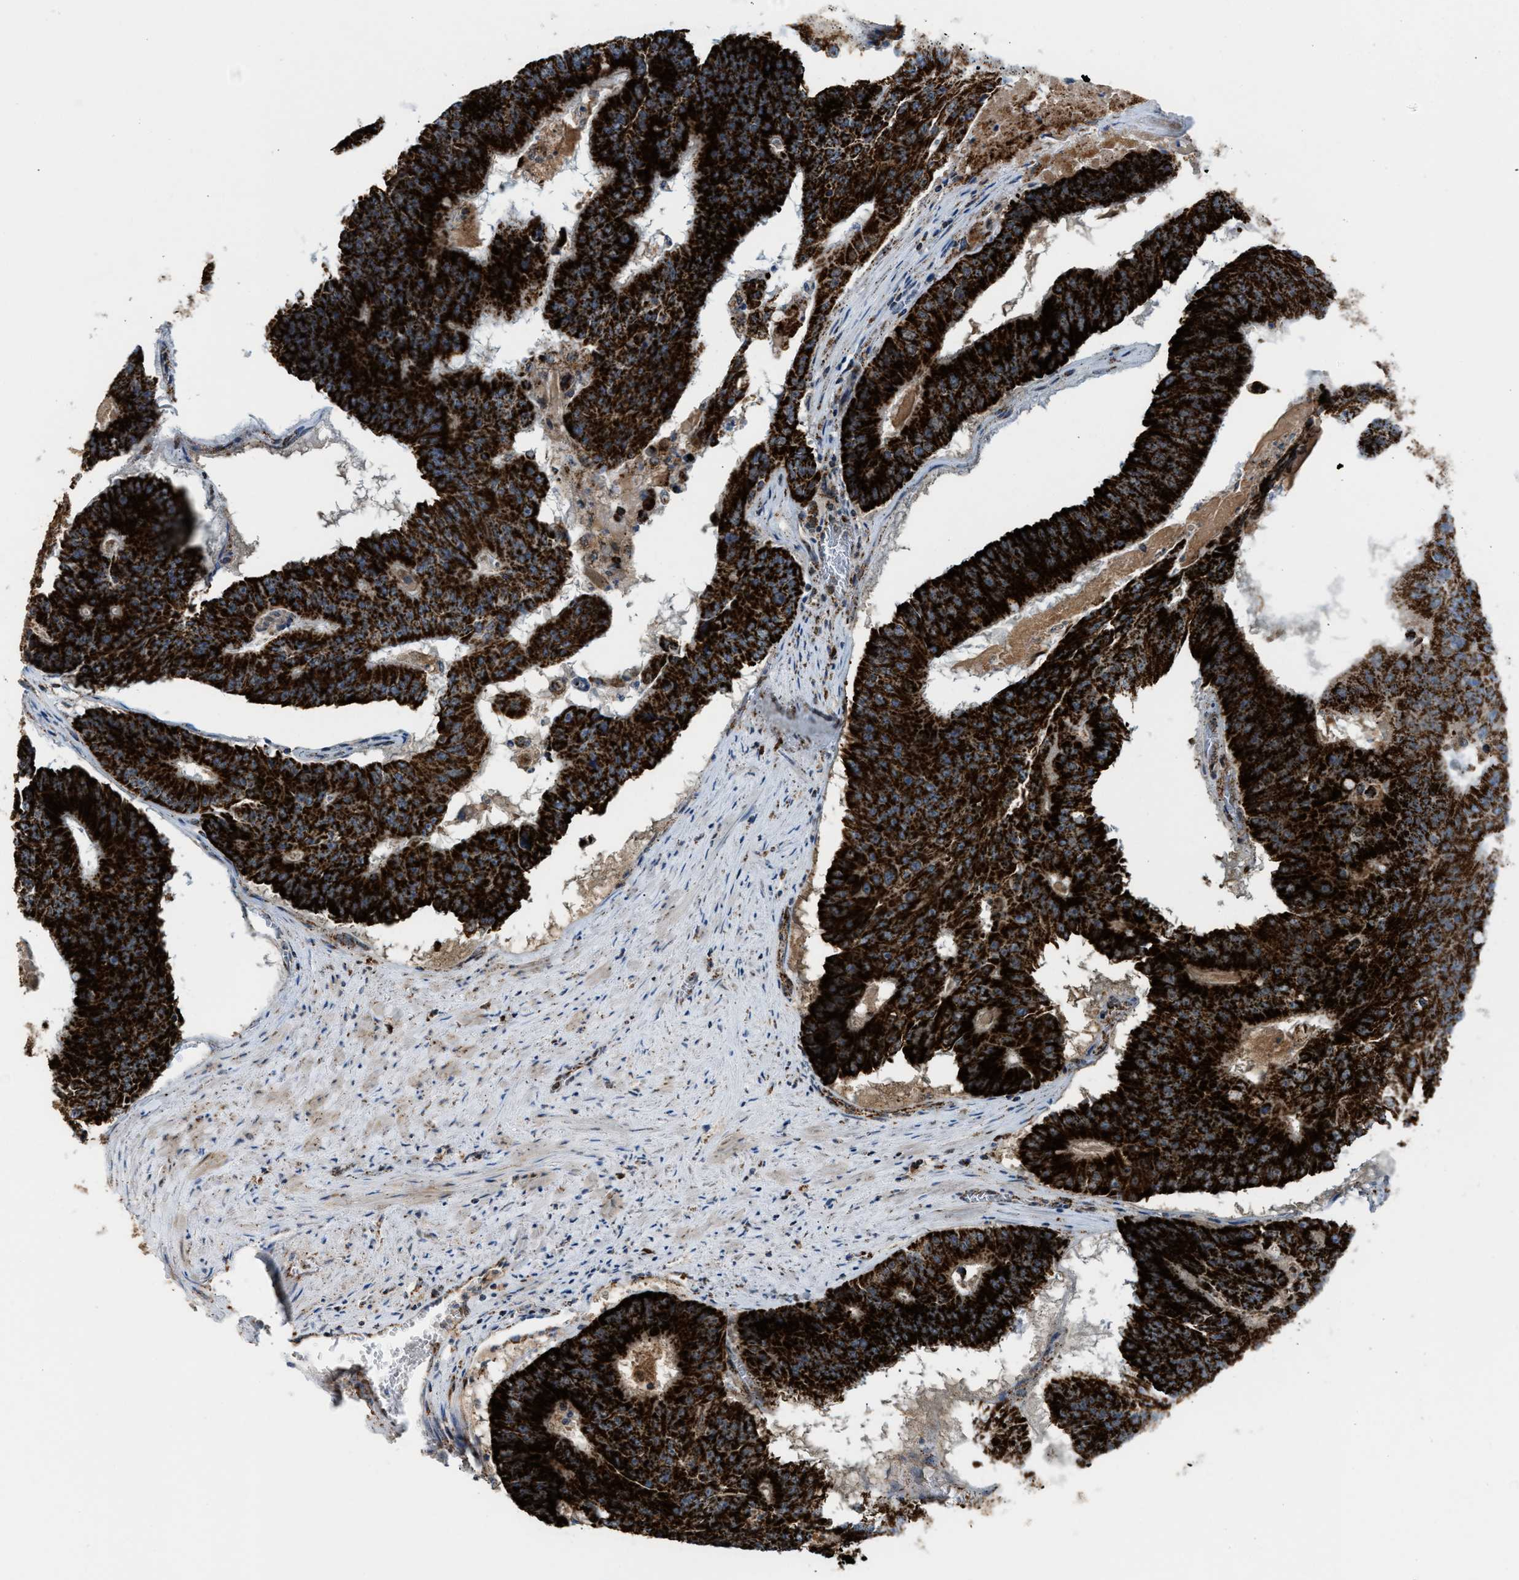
{"staining": {"intensity": "strong", "quantity": ">75%", "location": "cytoplasmic/membranous"}, "tissue": "colorectal cancer", "cell_type": "Tumor cells", "image_type": "cancer", "snomed": [{"axis": "morphology", "description": "Adenocarcinoma, NOS"}, {"axis": "topography", "description": "Colon"}], "caption": "Human colorectal cancer (adenocarcinoma) stained for a protein (brown) displays strong cytoplasmic/membranous positive staining in approximately >75% of tumor cells.", "gene": "PMPCA", "patient": {"sex": "male", "age": 87}}